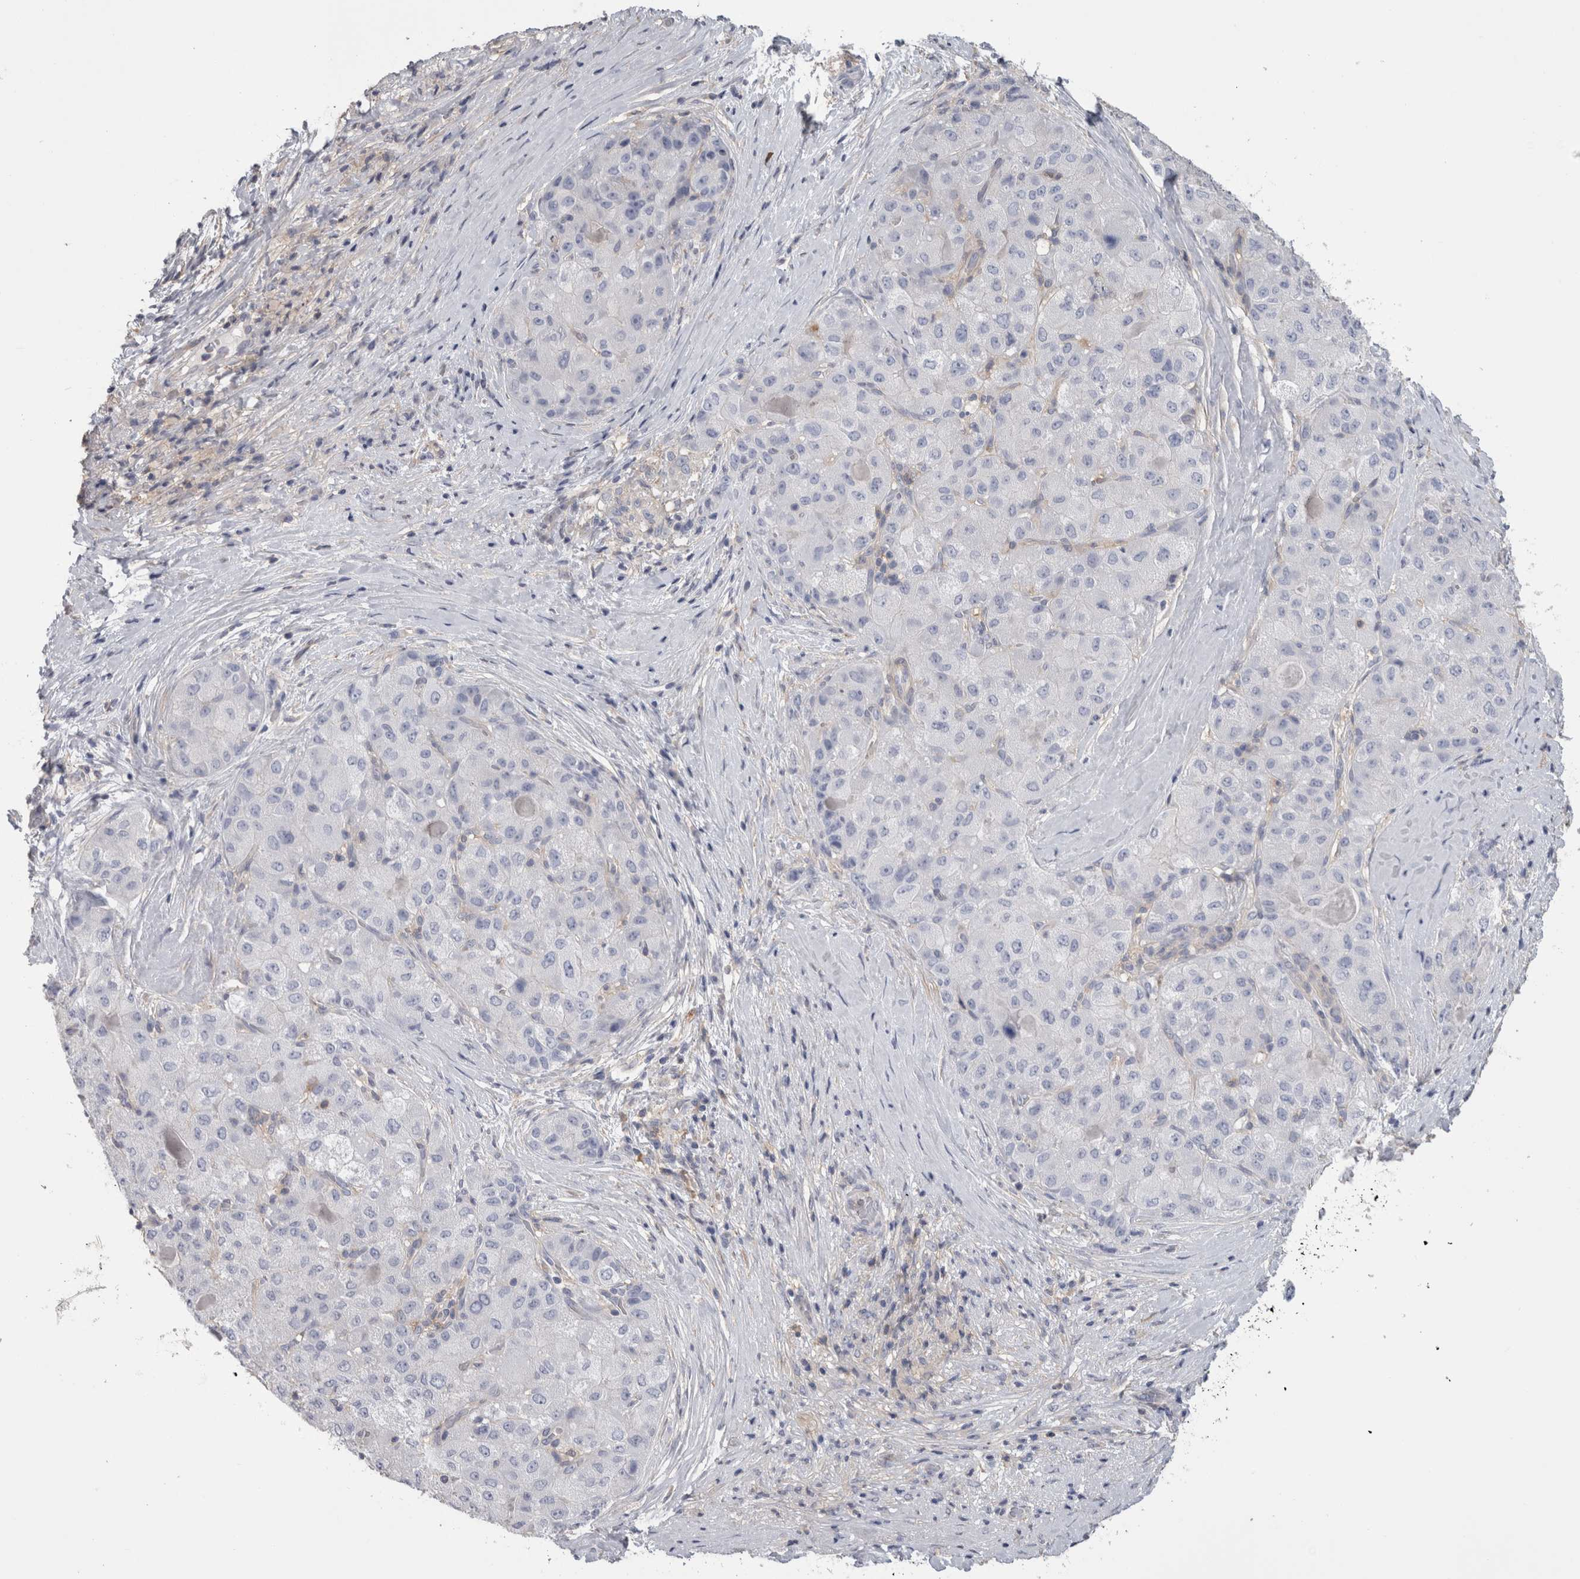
{"staining": {"intensity": "negative", "quantity": "none", "location": "none"}, "tissue": "liver cancer", "cell_type": "Tumor cells", "image_type": "cancer", "snomed": [{"axis": "morphology", "description": "Carcinoma, Hepatocellular, NOS"}, {"axis": "topography", "description": "Liver"}], "caption": "A micrograph of human liver cancer (hepatocellular carcinoma) is negative for staining in tumor cells.", "gene": "SCRN1", "patient": {"sex": "male", "age": 80}}